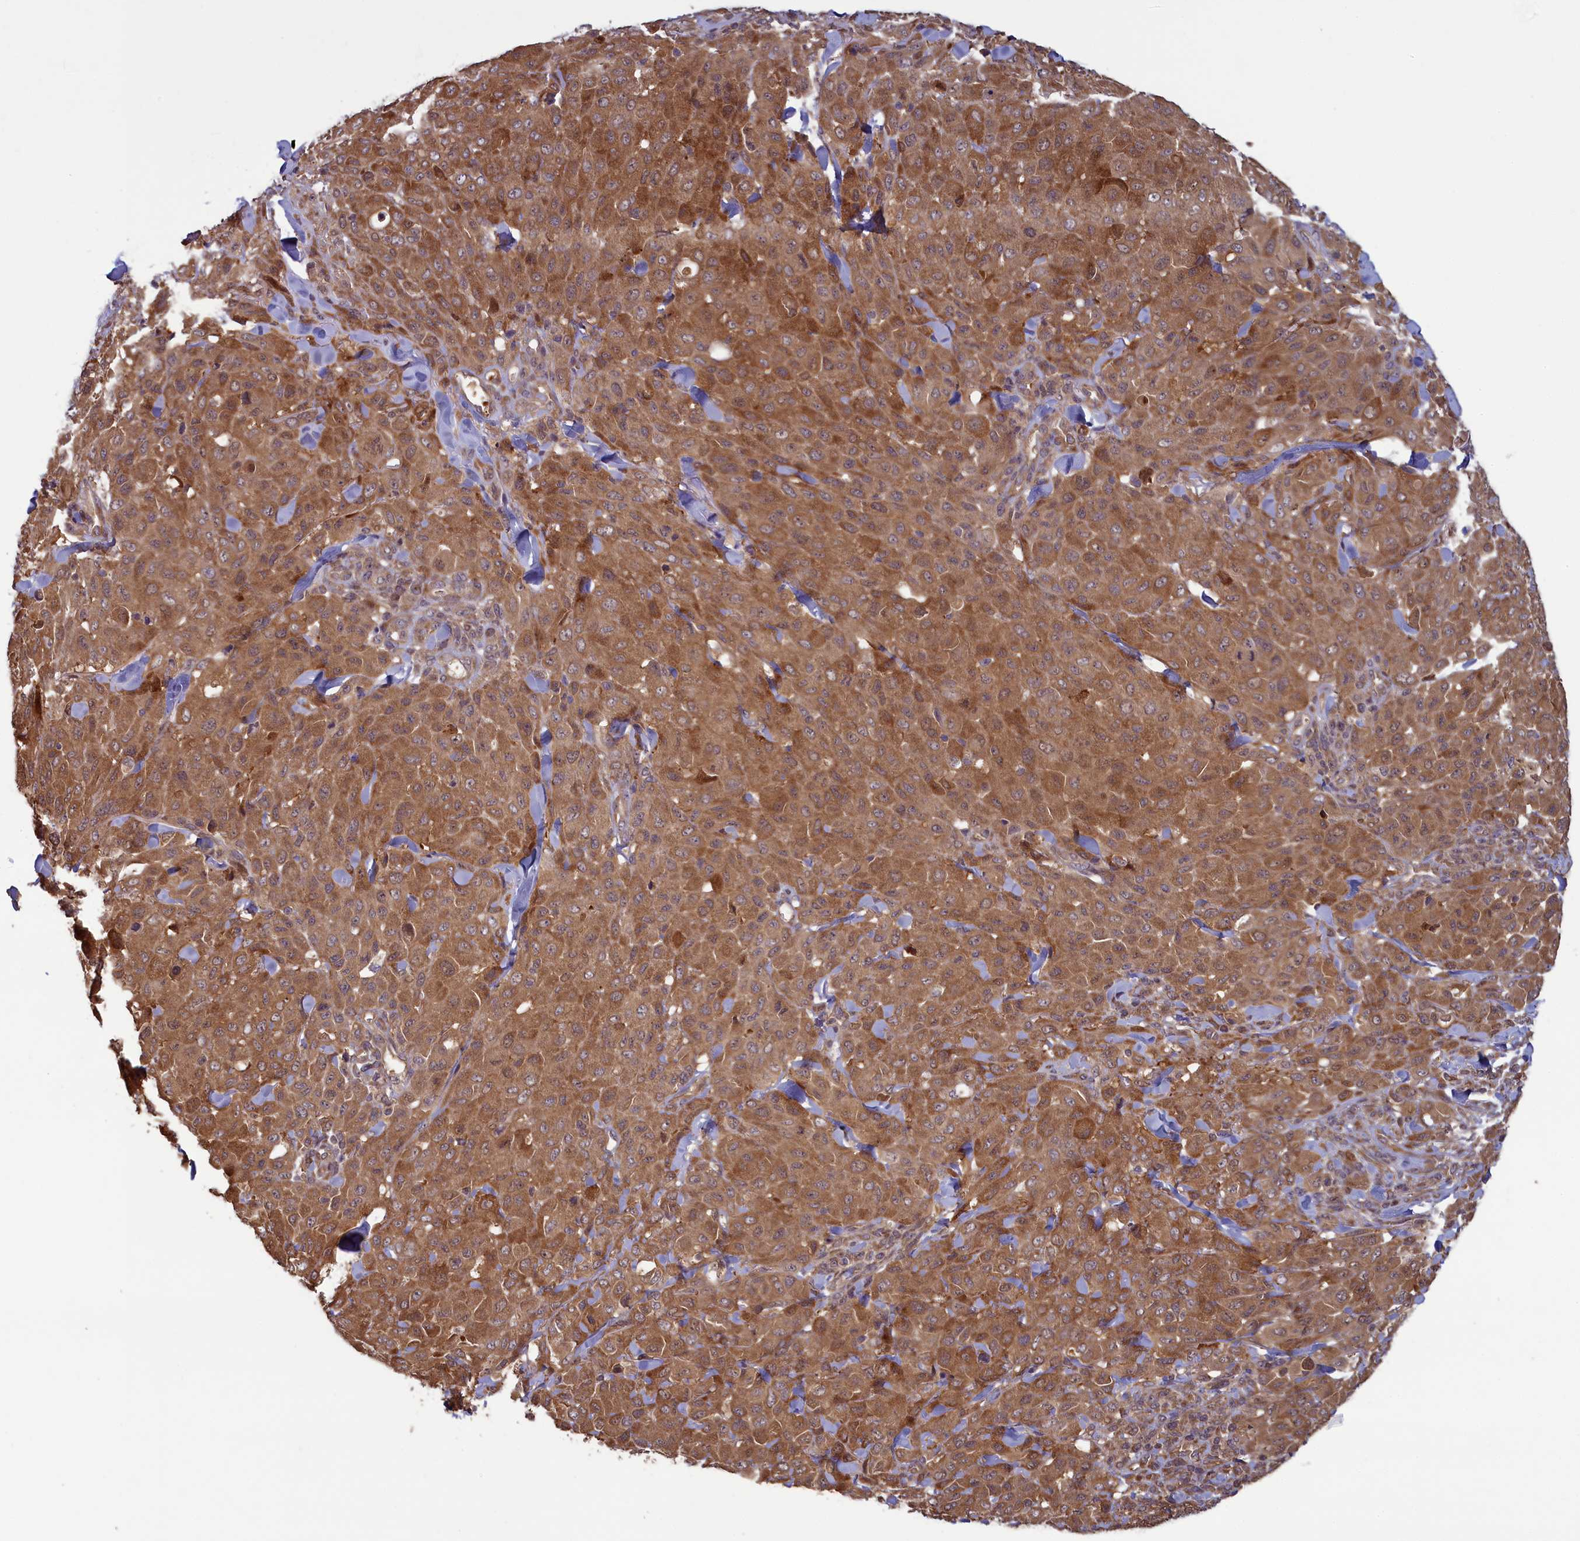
{"staining": {"intensity": "moderate", "quantity": ">75%", "location": "cytoplasmic/membranous"}, "tissue": "melanoma", "cell_type": "Tumor cells", "image_type": "cancer", "snomed": [{"axis": "morphology", "description": "Malignant melanoma, Metastatic site"}, {"axis": "topography", "description": "Skin"}], "caption": "Immunohistochemical staining of malignant melanoma (metastatic site) exhibits moderate cytoplasmic/membranous protein staining in about >75% of tumor cells.", "gene": "CIAO2B", "patient": {"sex": "female", "age": 81}}